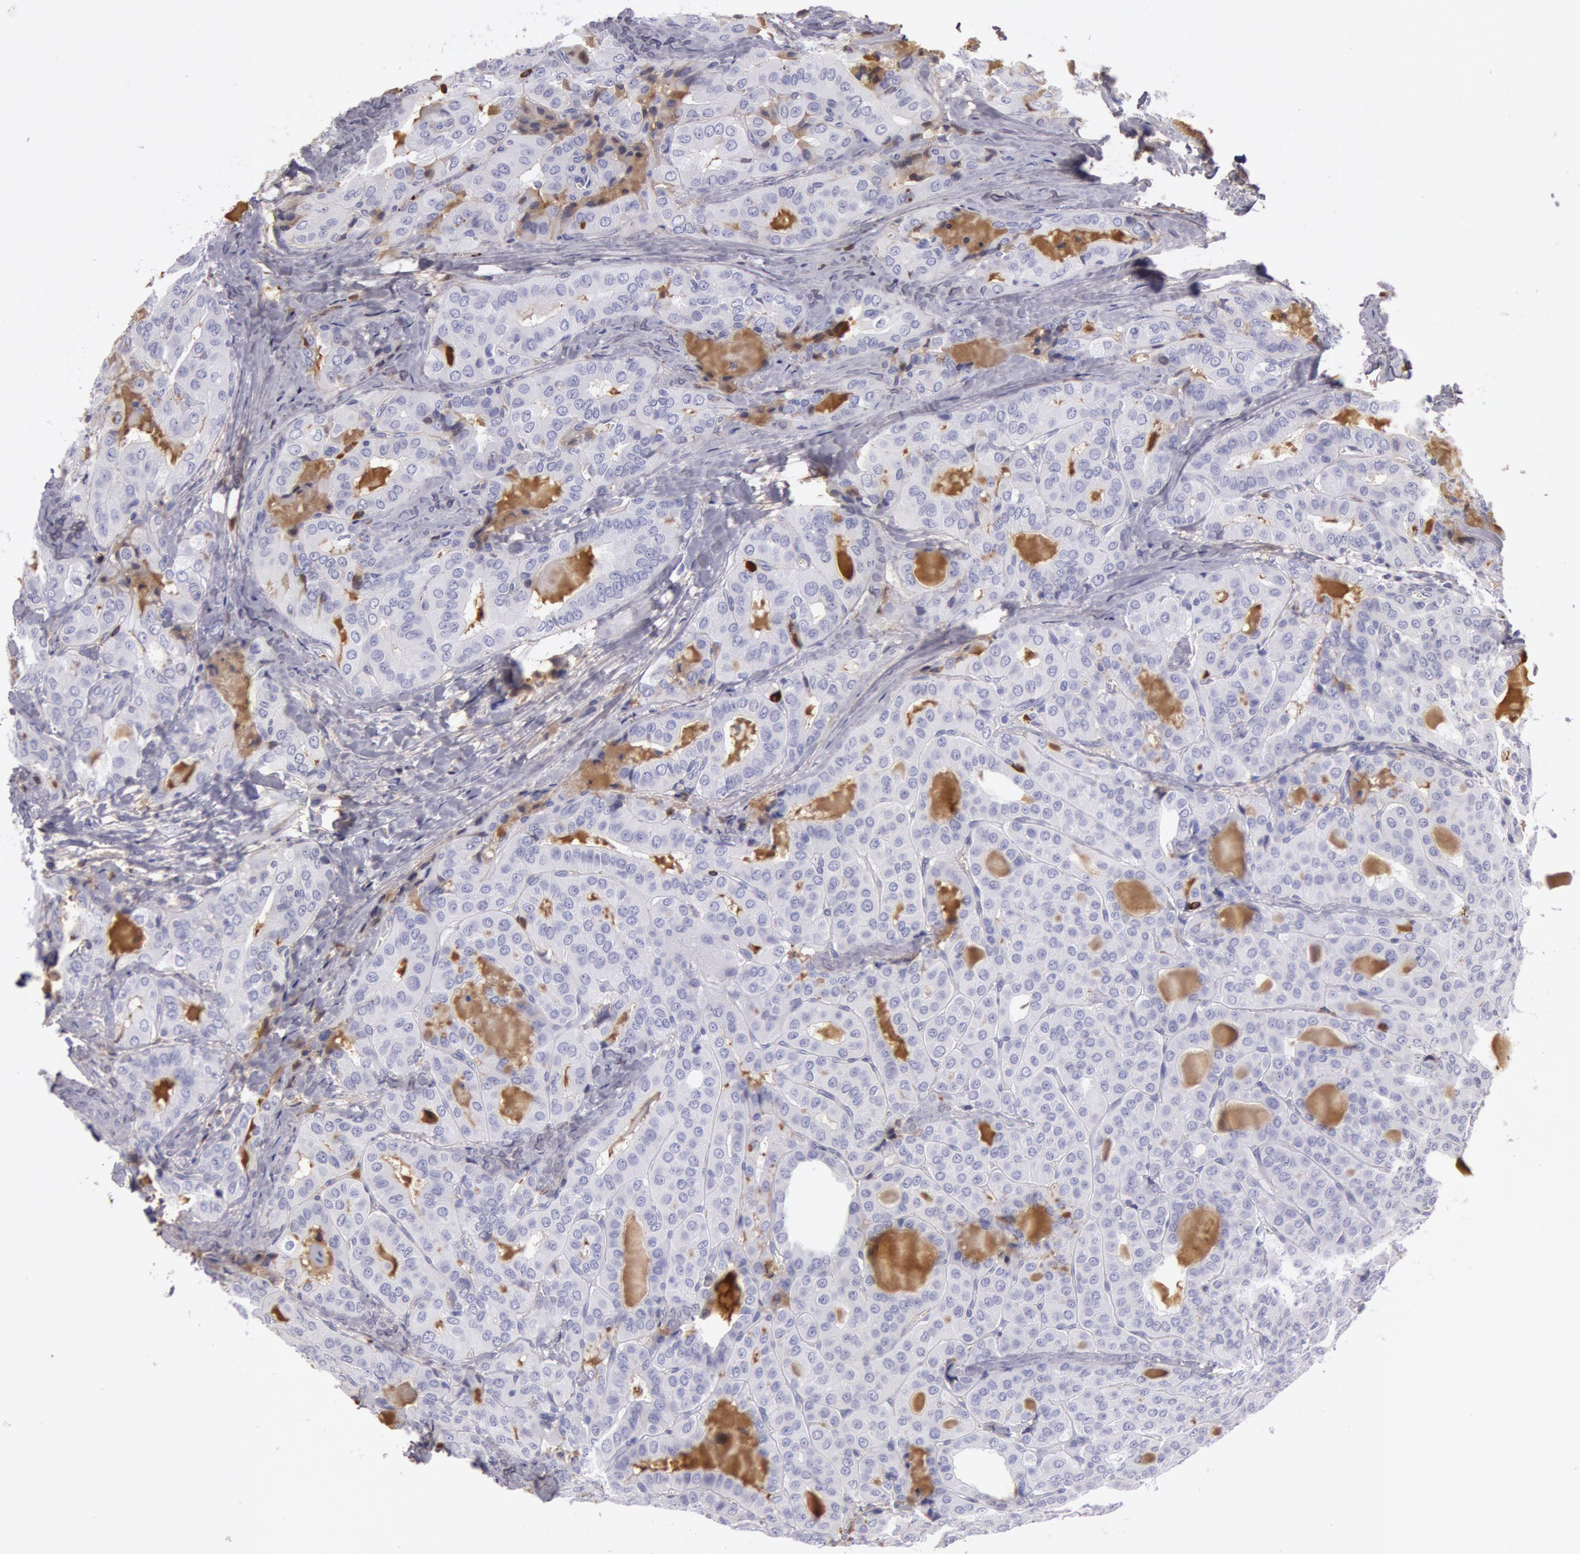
{"staining": {"intensity": "weak", "quantity": "<25%", "location": "cytoplasmic/membranous"}, "tissue": "thyroid cancer", "cell_type": "Tumor cells", "image_type": "cancer", "snomed": [{"axis": "morphology", "description": "Papillary adenocarcinoma, NOS"}, {"axis": "topography", "description": "Thyroid gland"}], "caption": "Tumor cells show no significant protein positivity in thyroid cancer.", "gene": "IGHG1", "patient": {"sex": "female", "age": 71}}